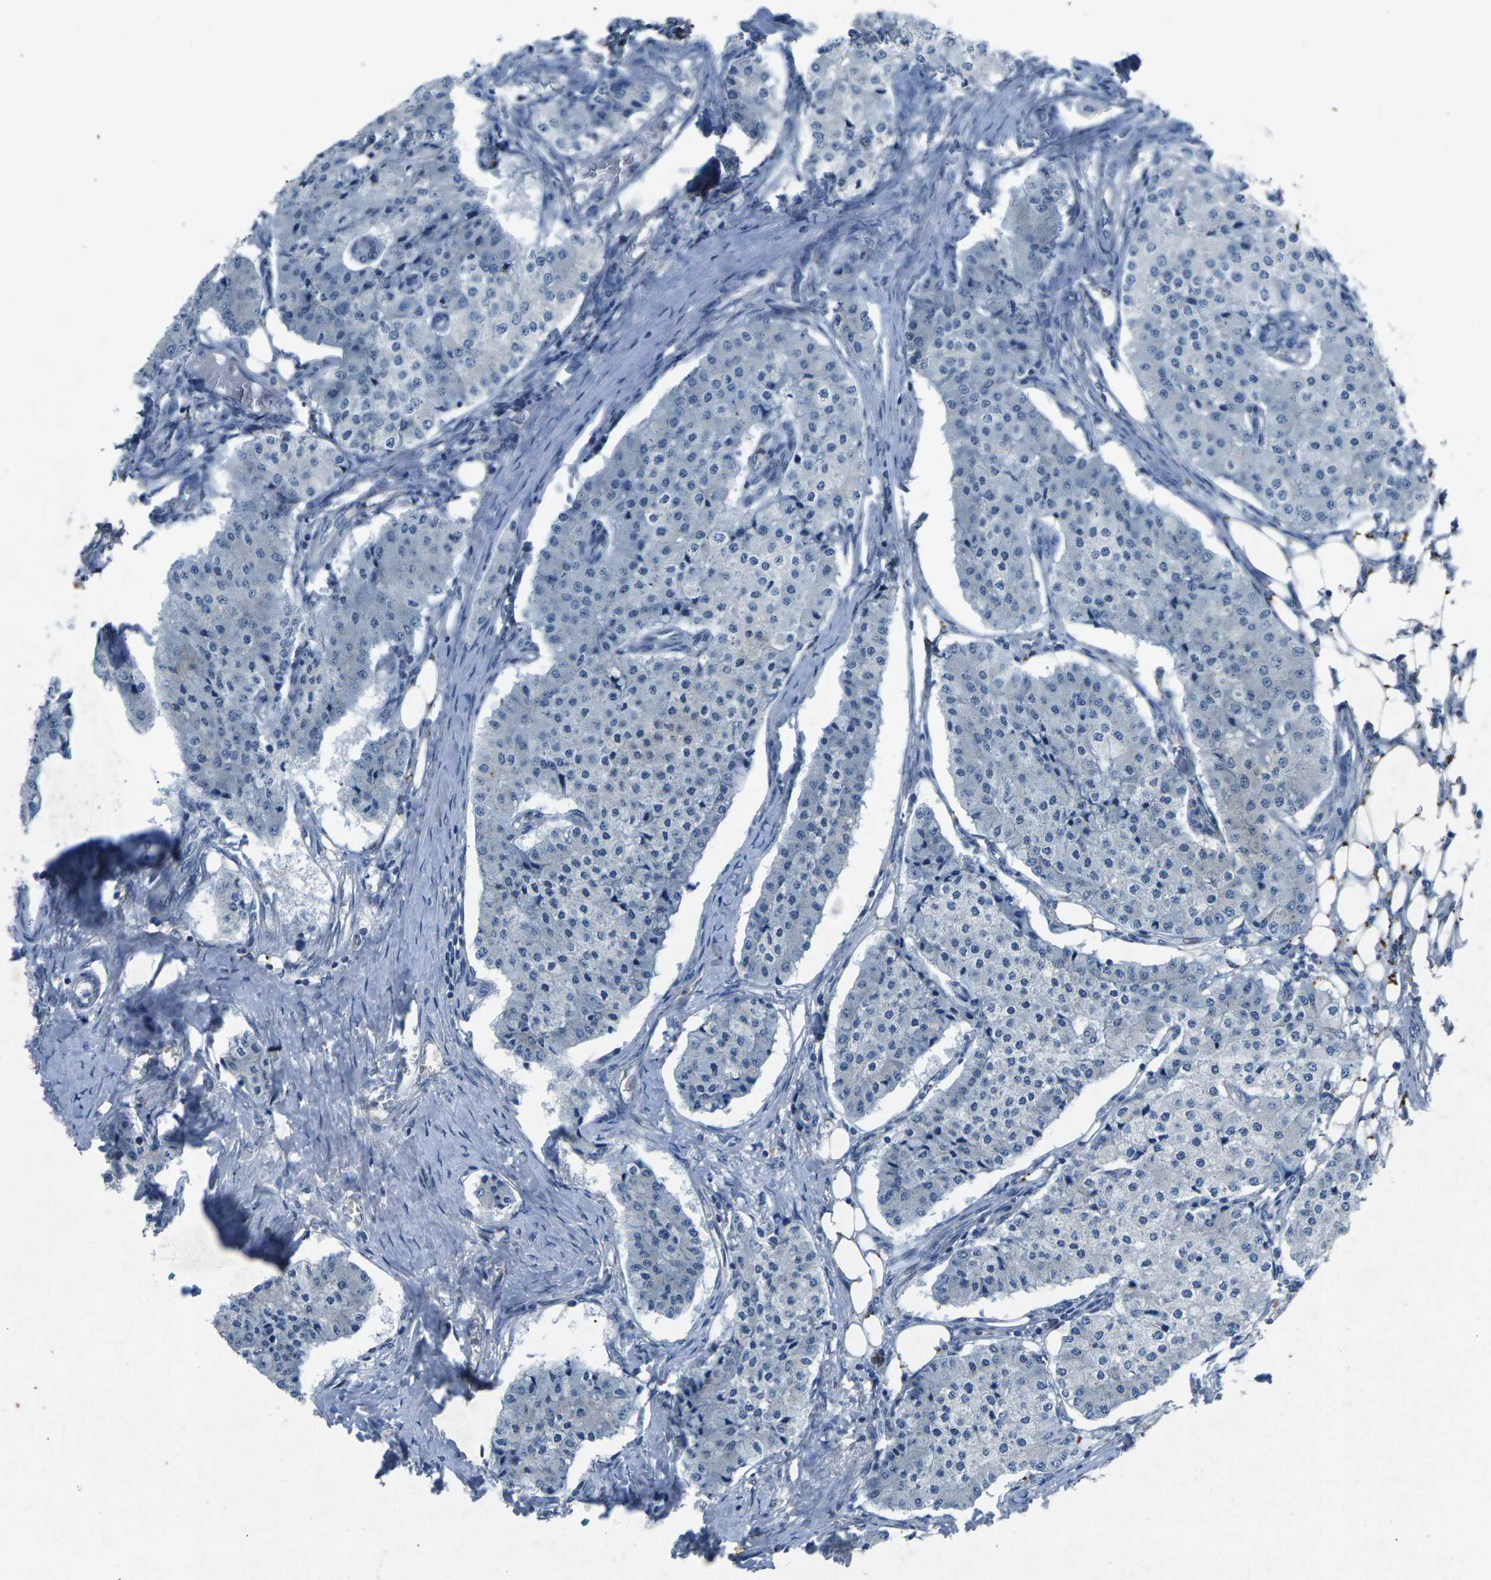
{"staining": {"intensity": "negative", "quantity": "none", "location": "none"}, "tissue": "carcinoid", "cell_type": "Tumor cells", "image_type": "cancer", "snomed": [{"axis": "morphology", "description": "Carcinoid, malignant, NOS"}, {"axis": "topography", "description": "Colon"}], "caption": "Immunohistochemical staining of malignant carcinoid exhibits no significant expression in tumor cells.", "gene": "PLG", "patient": {"sex": "female", "age": 52}}